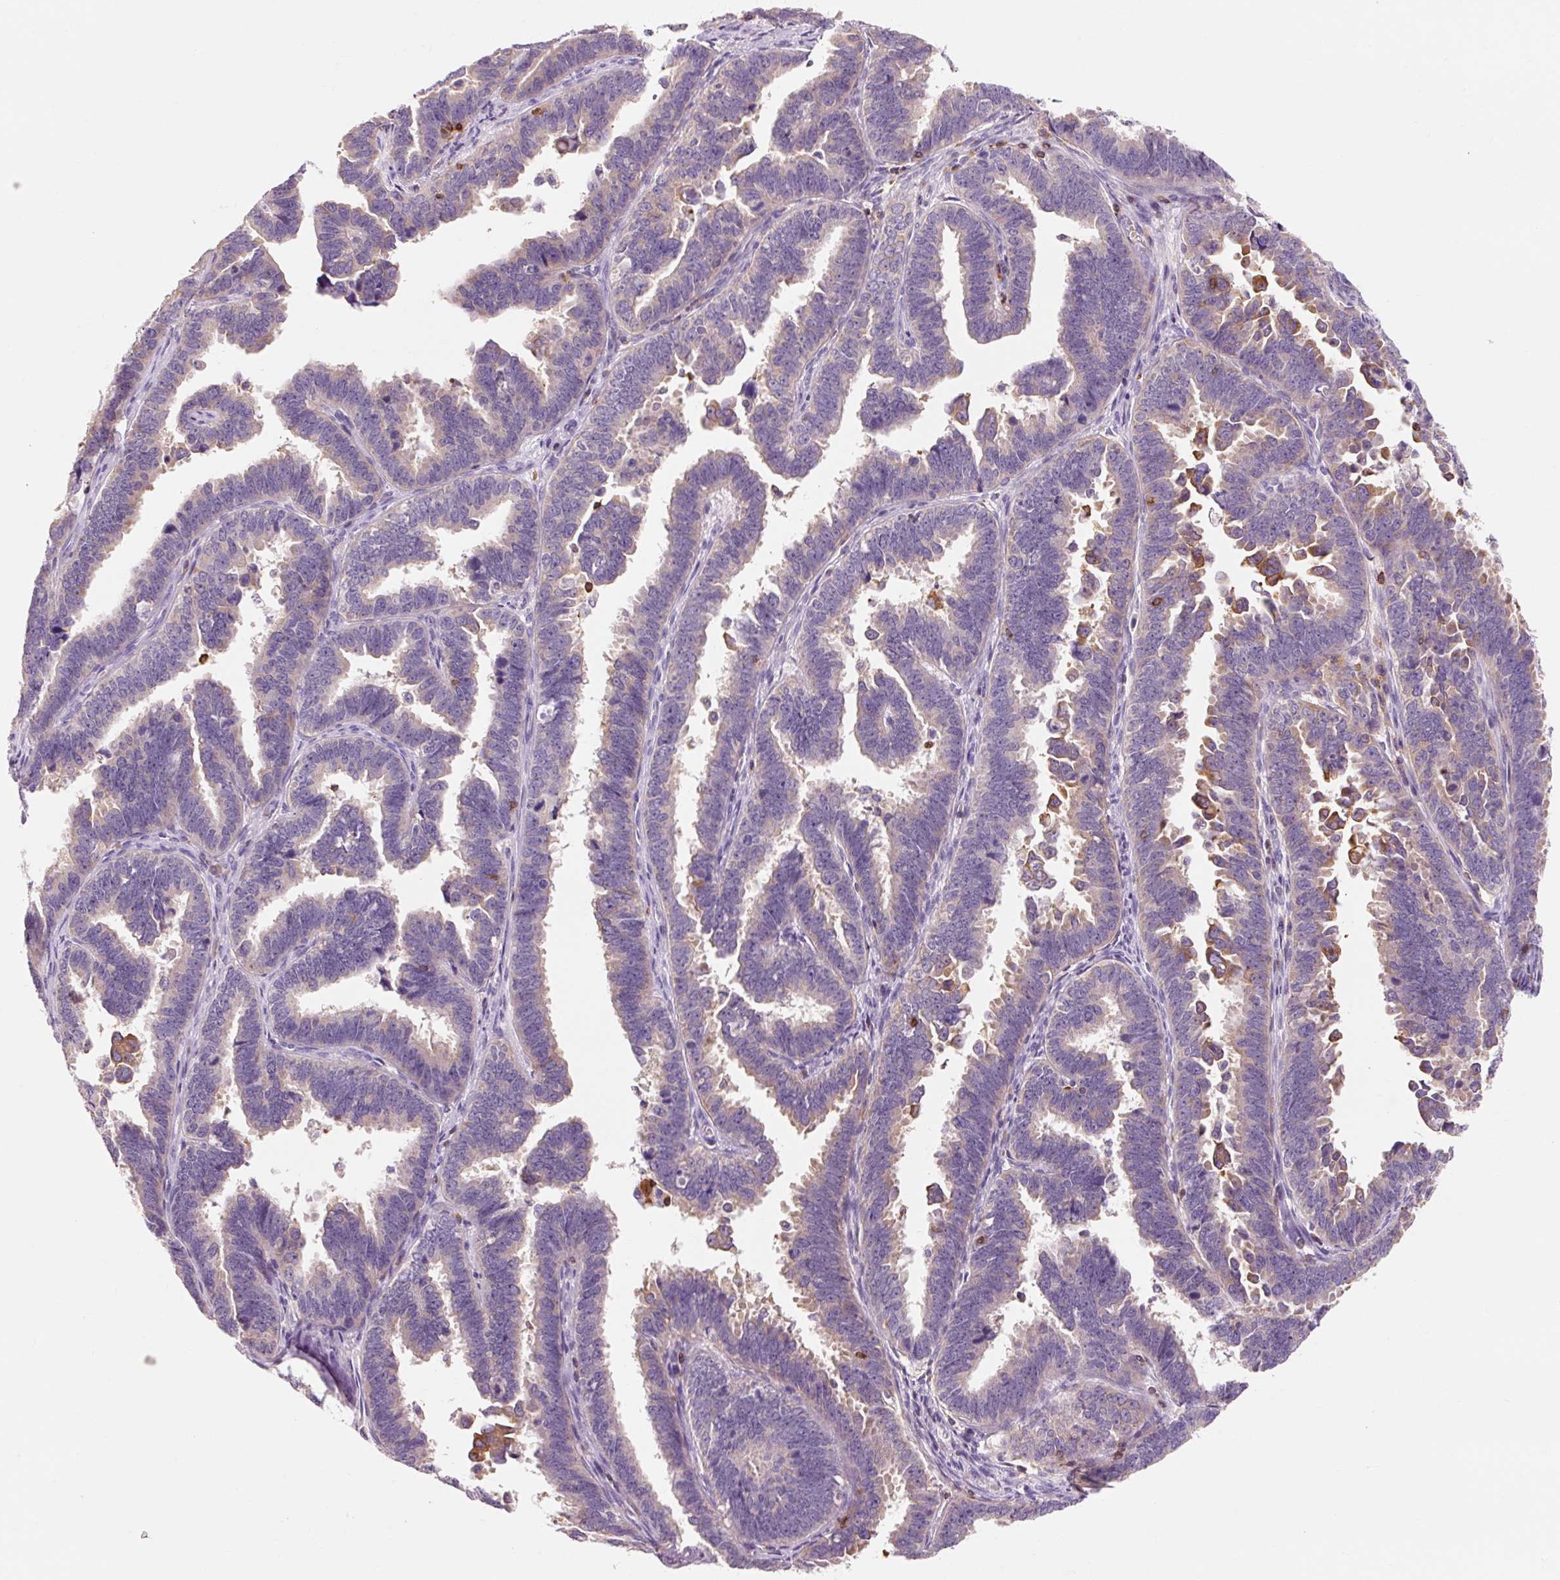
{"staining": {"intensity": "negative", "quantity": "none", "location": "none"}, "tissue": "endometrial cancer", "cell_type": "Tumor cells", "image_type": "cancer", "snomed": [{"axis": "morphology", "description": "Adenocarcinoma, NOS"}, {"axis": "topography", "description": "Endometrium"}], "caption": "High magnification brightfield microscopy of endometrial cancer stained with DAB (3,3'-diaminobenzidine) (brown) and counterstained with hematoxylin (blue): tumor cells show no significant expression.", "gene": "OR8K1", "patient": {"sex": "female", "age": 75}}